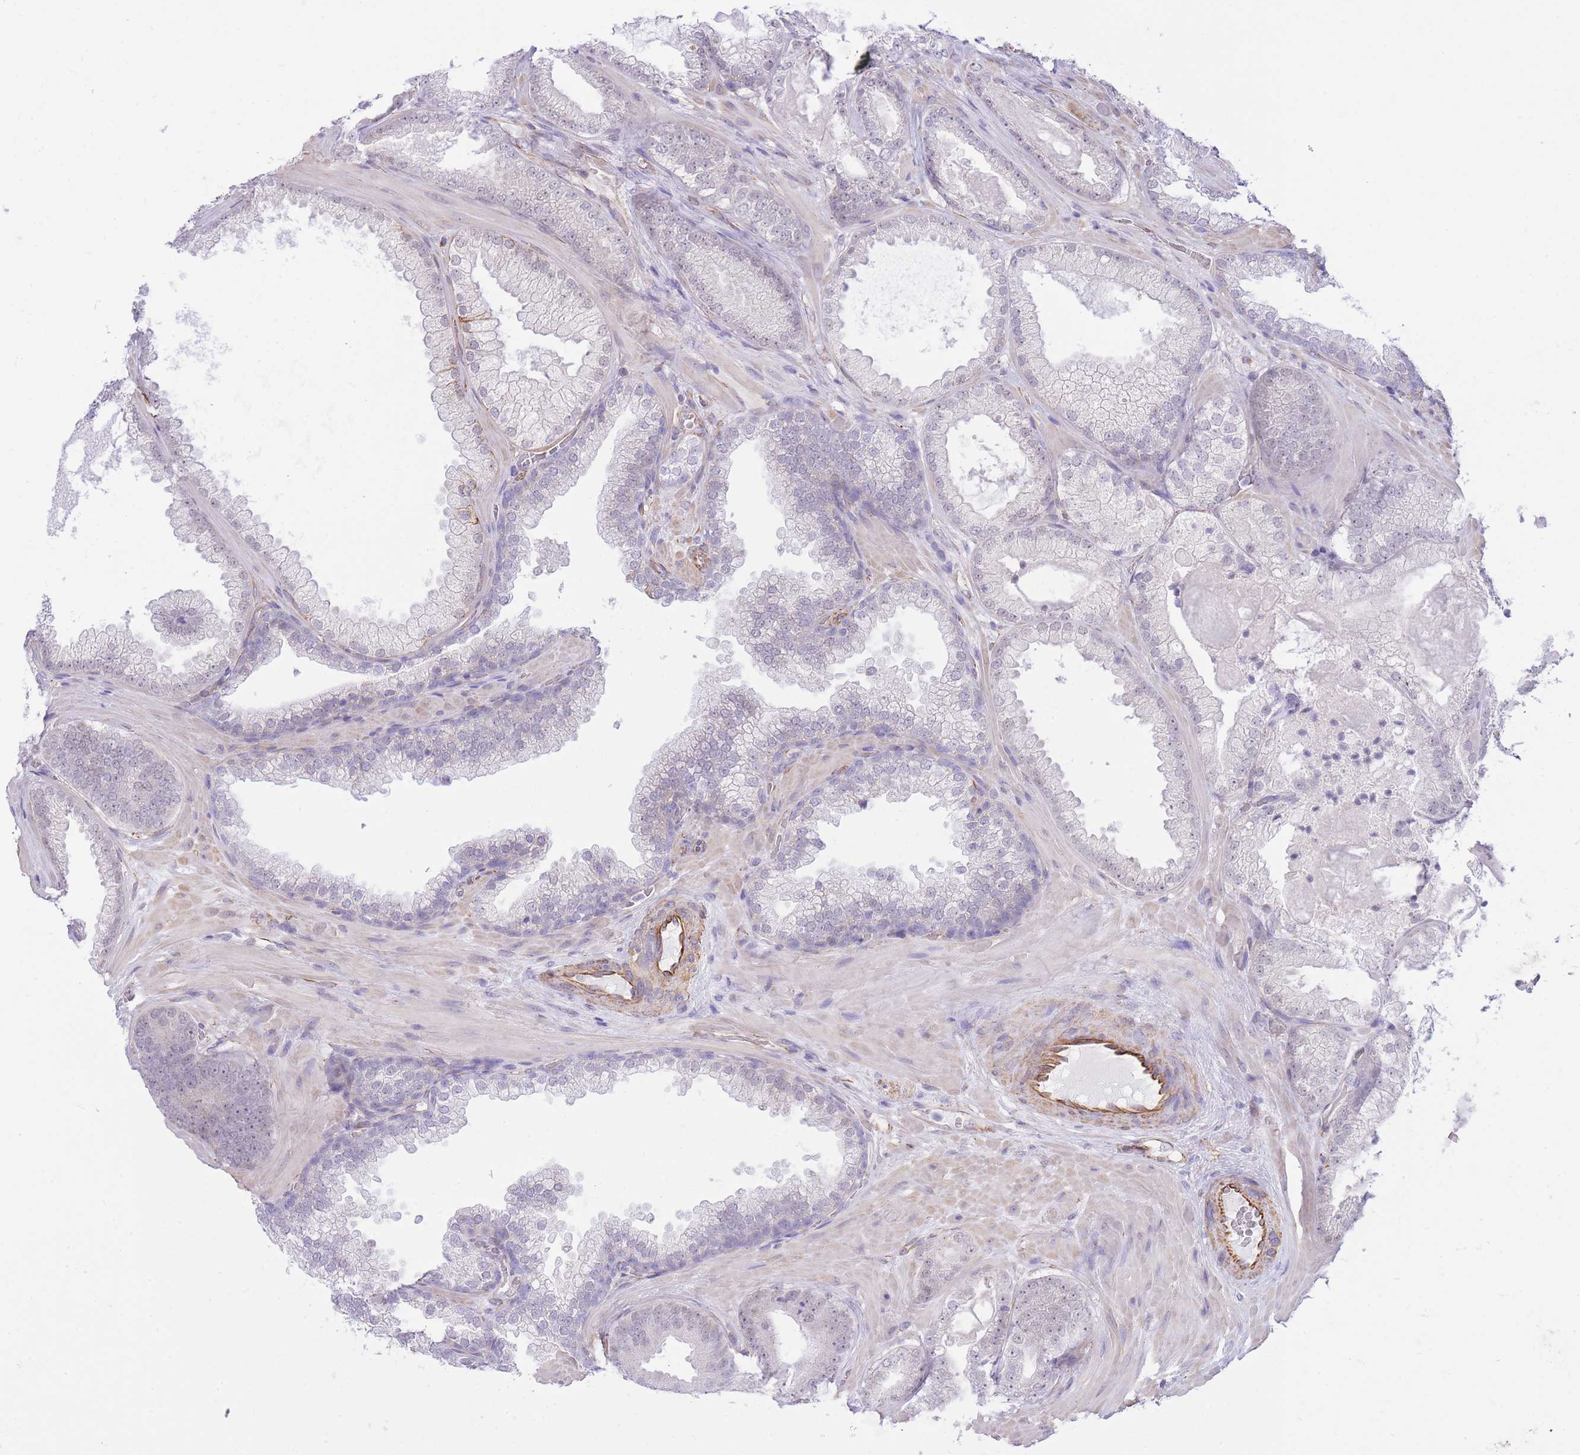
{"staining": {"intensity": "negative", "quantity": "none", "location": "none"}, "tissue": "prostate cancer", "cell_type": "Tumor cells", "image_type": "cancer", "snomed": [{"axis": "morphology", "description": "Adenocarcinoma, Low grade"}, {"axis": "topography", "description": "Prostate"}], "caption": "This photomicrograph is of adenocarcinoma (low-grade) (prostate) stained with immunohistochemistry (IHC) to label a protein in brown with the nuclei are counter-stained blue. There is no expression in tumor cells.", "gene": "PSG8", "patient": {"sex": "male", "age": 57}}